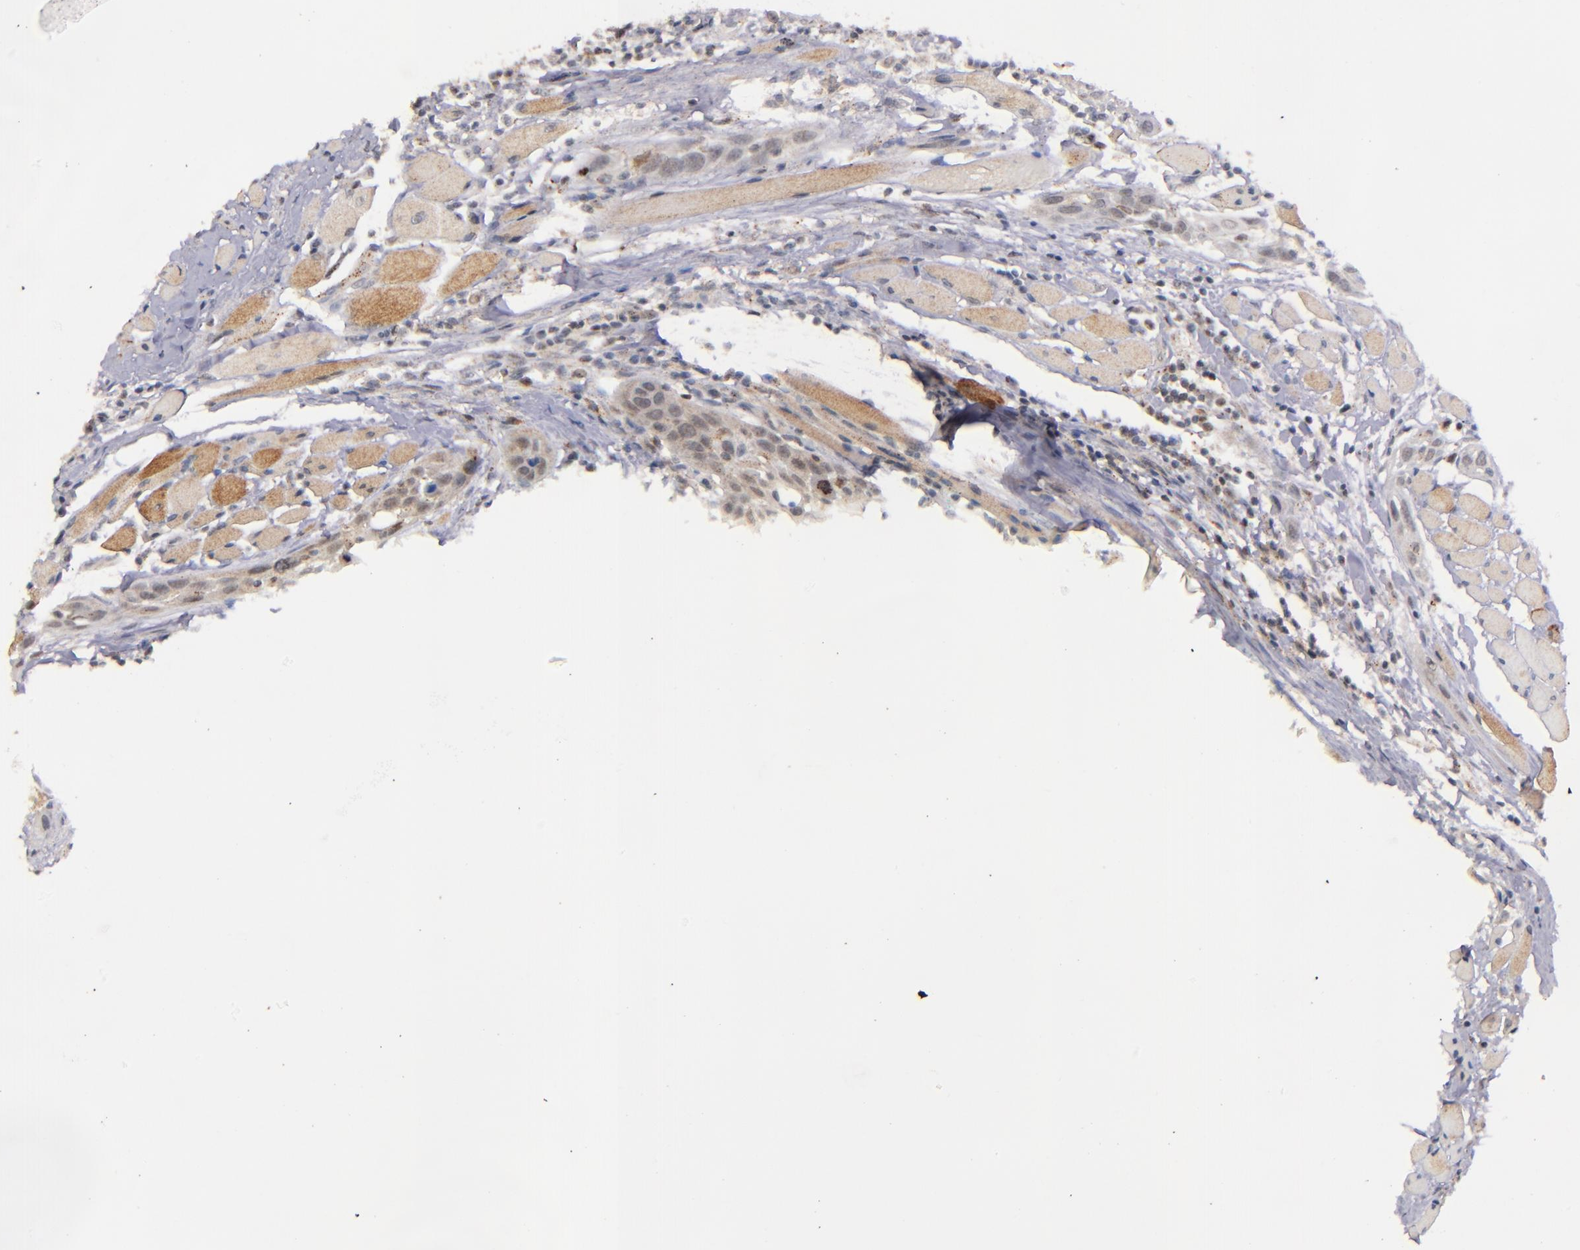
{"staining": {"intensity": "weak", "quantity": ">75%", "location": "cytoplasmic/membranous"}, "tissue": "head and neck cancer", "cell_type": "Tumor cells", "image_type": "cancer", "snomed": [{"axis": "morphology", "description": "Squamous cell carcinoma, NOS"}, {"axis": "topography", "description": "Oral tissue"}, {"axis": "topography", "description": "Head-Neck"}], "caption": "A low amount of weak cytoplasmic/membranous staining is present in about >75% of tumor cells in squamous cell carcinoma (head and neck) tissue.", "gene": "SYP", "patient": {"sex": "female", "age": 50}}